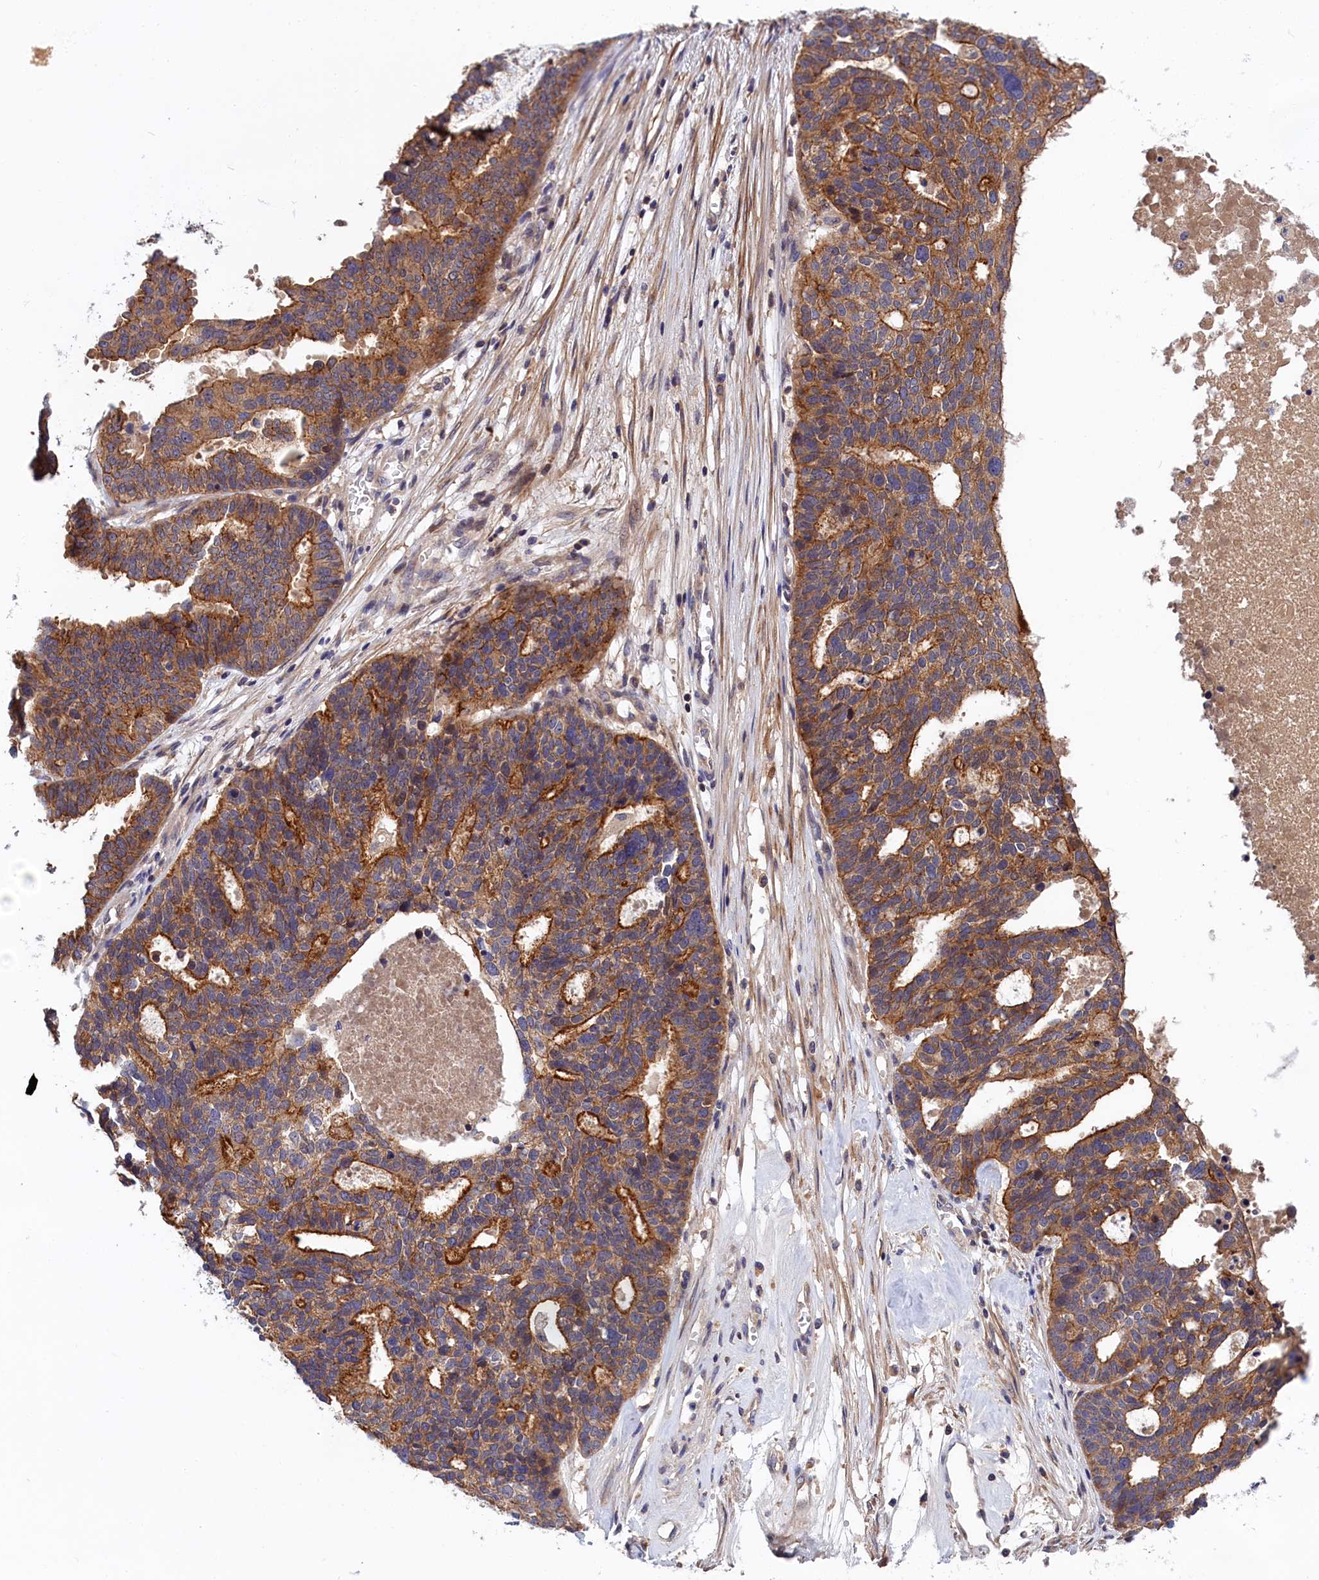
{"staining": {"intensity": "moderate", "quantity": ">75%", "location": "cytoplasmic/membranous"}, "tissue": "ovarian cancer", "cell_type": "Tumor cells", "image_type": "cancer", "snomed": [{"axis": "morphology", "description": "Cystadenocarcinoma, serous, NOS"}, {"axis": "topography", "description": "Ovary"}], "caption": "Human serous cystadenocarcinoma (ovarian) stained with a protein marker displays moderate staining in tumor cells.", "gene": "CRACD", "patient": {"sex": "female", "age": 59}}